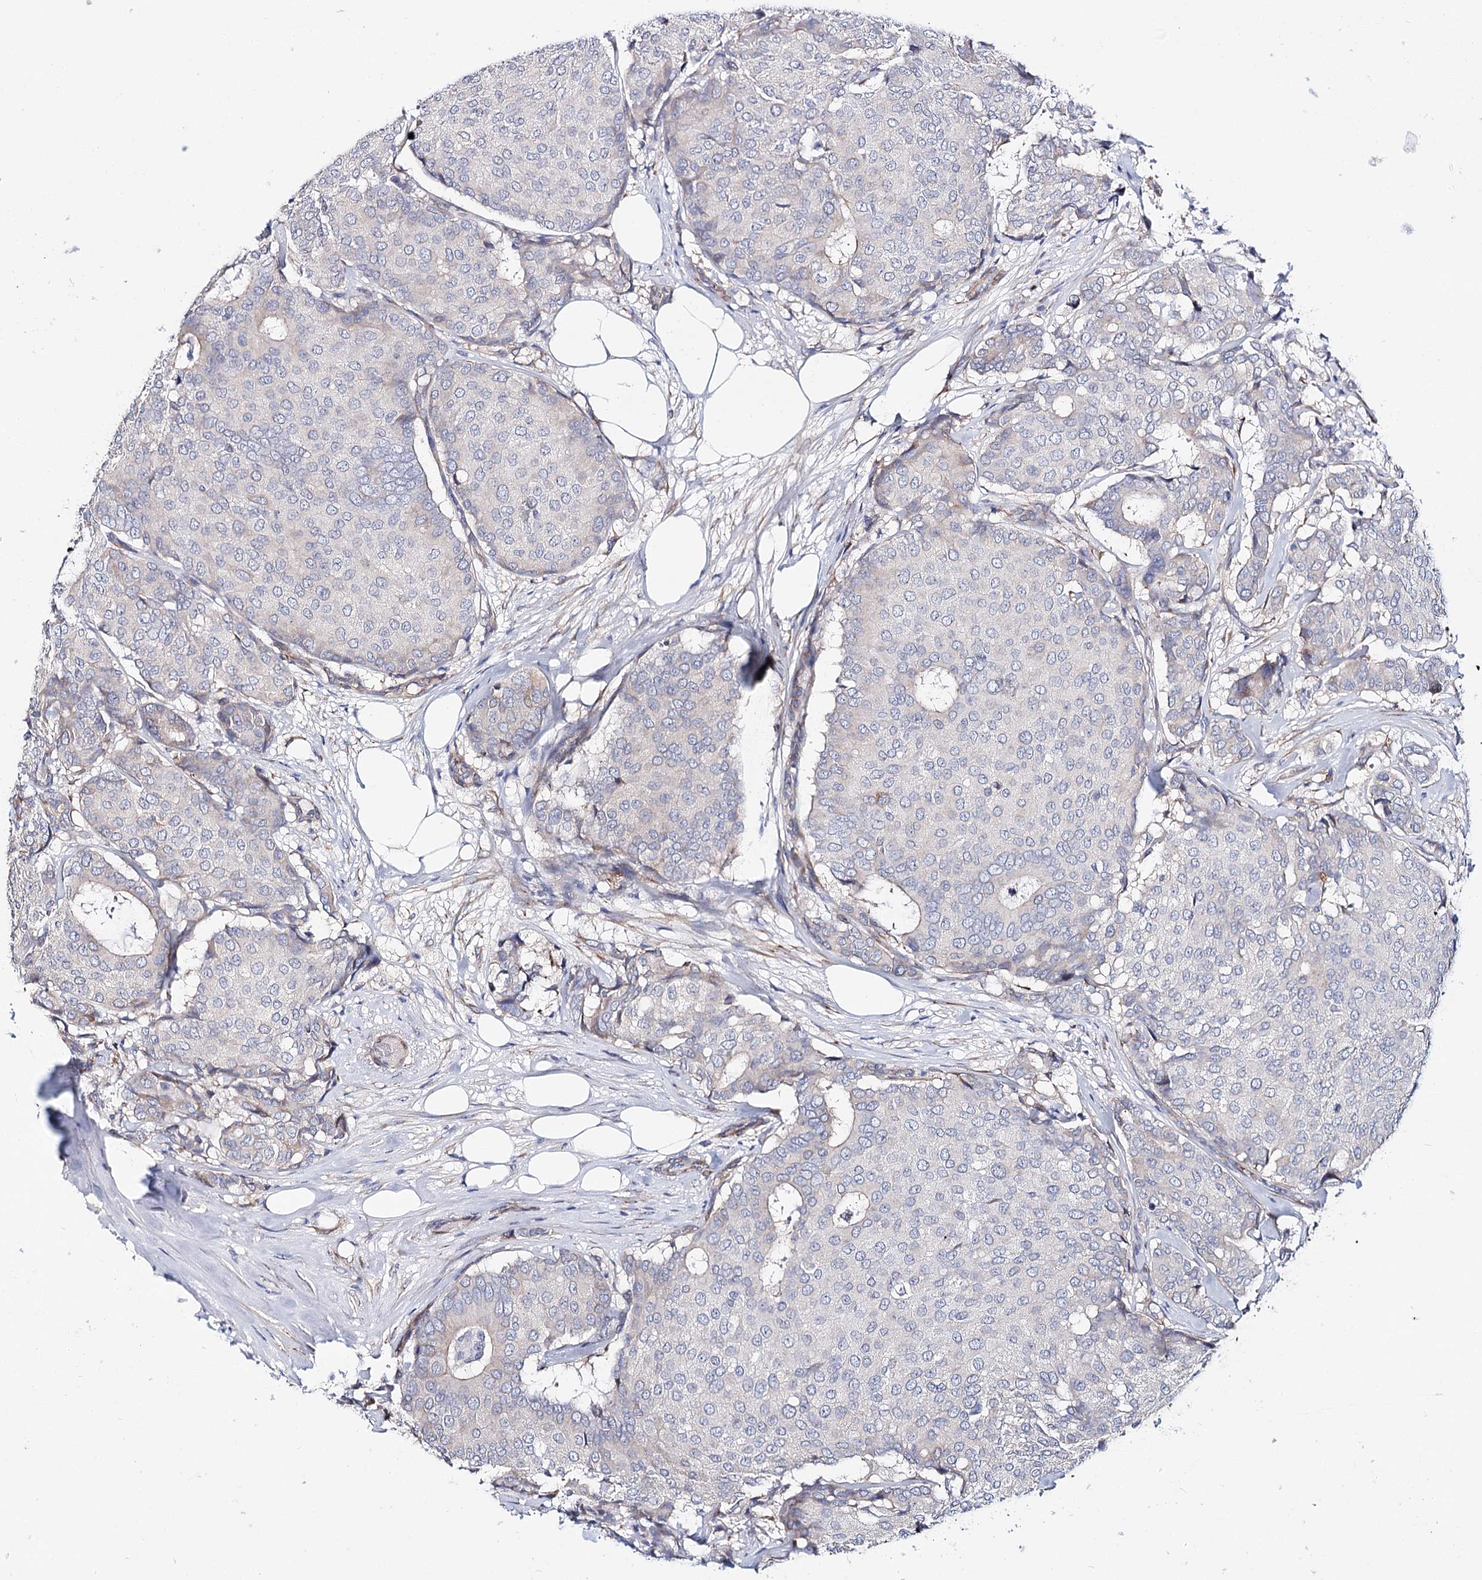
{"staining": {"intensity": "negative", "quantity": "none", "location": "none"}, "tissue": "breast cancer", "cell_type": "Tumor cells", "image_type": "cancer", "snomed": [{"axis": "morphology", "description": "Duct carcinoma"}, {"axis": "topography", "description": "Breast"}], "caption": "DAB immunohistochemical staining of infiltrating ductal carcinoma (breast) shows no significant positivity in tumor cells.", "gene": "TEX12", "patient": {"sex": "female", "age": 75}}